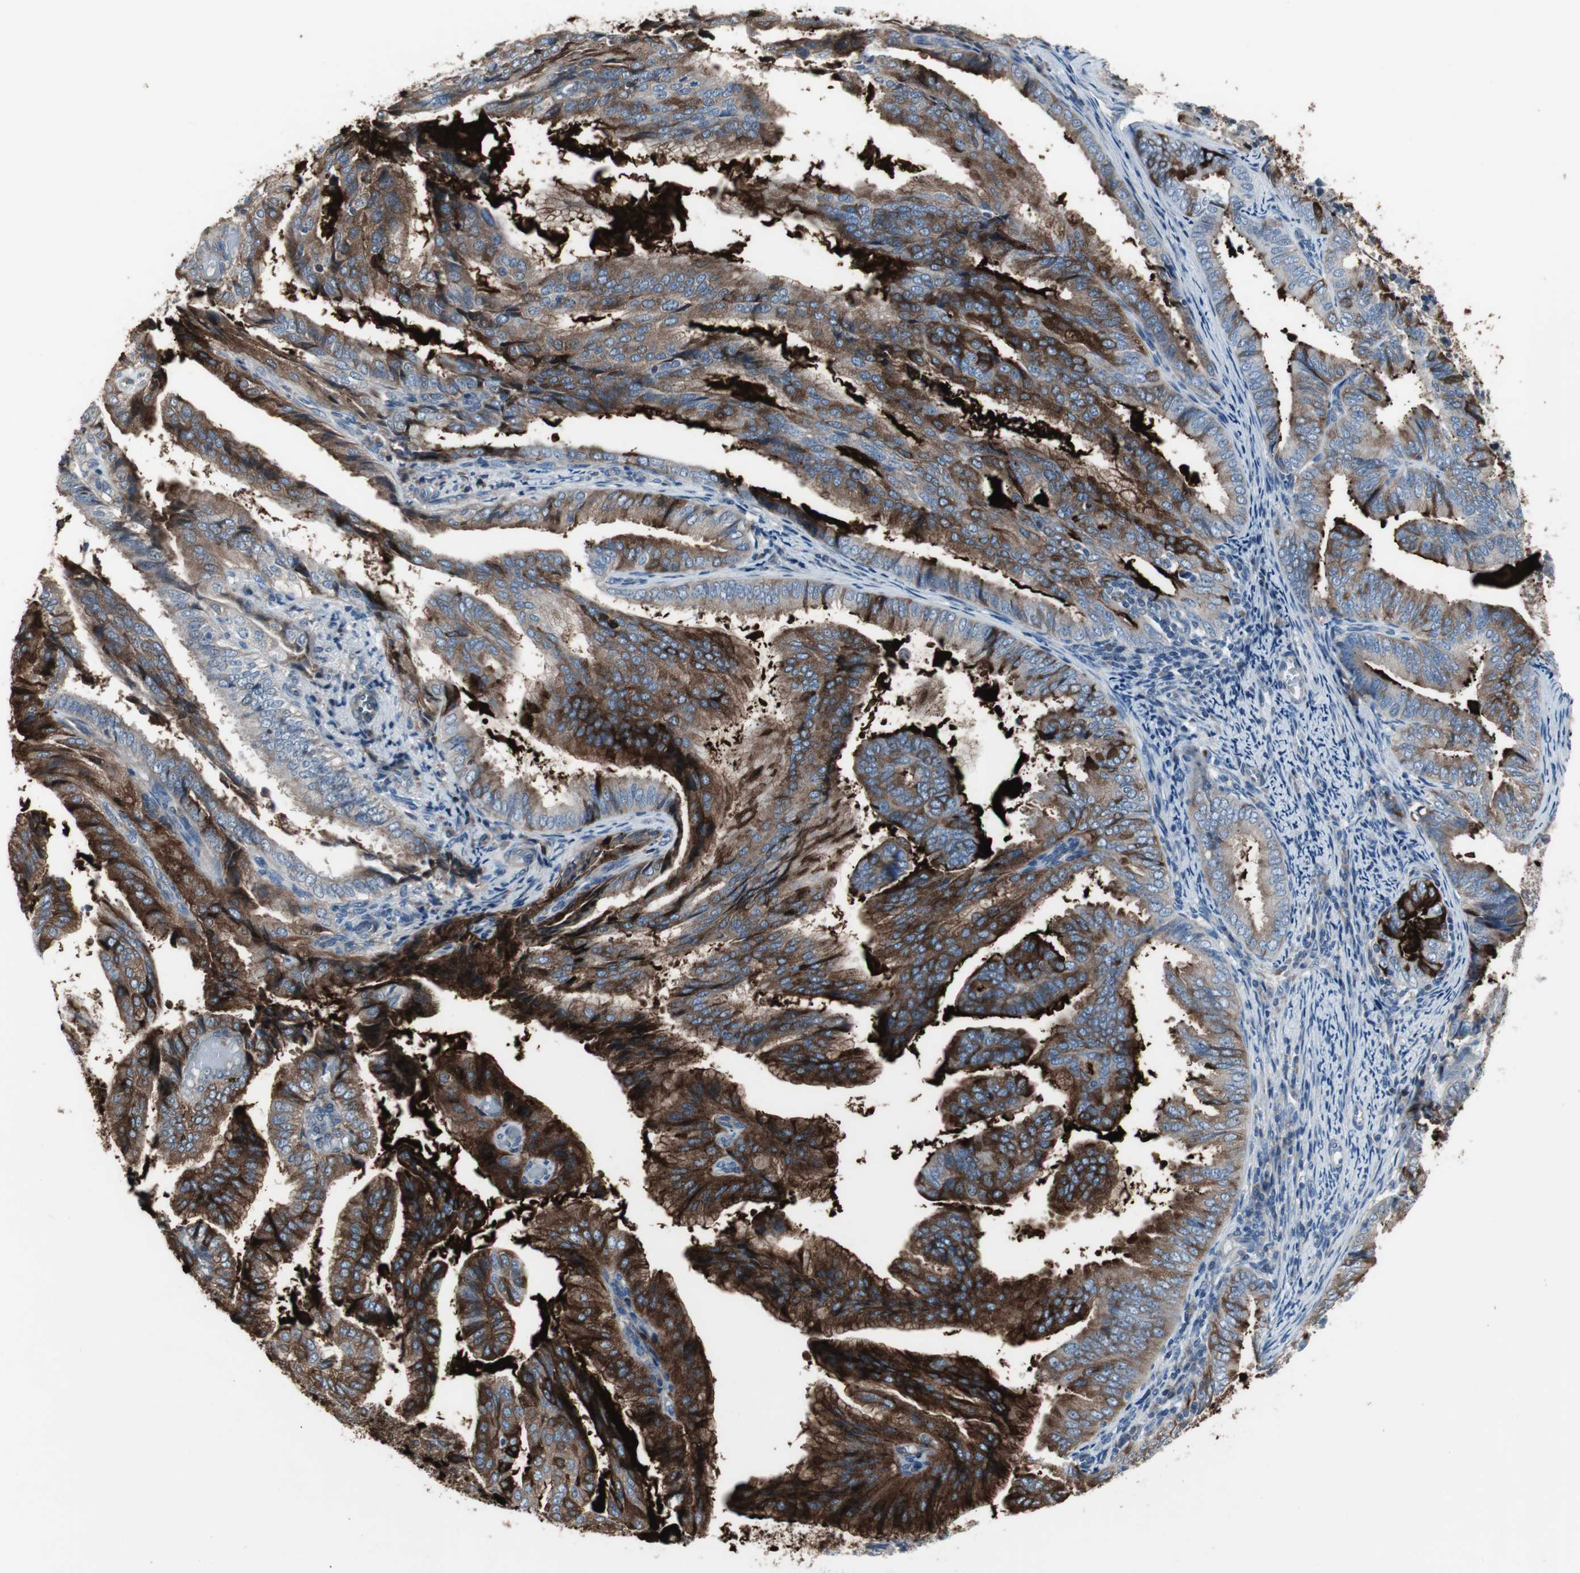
{"staining": {"intensity": "strong", "quantity": "25%-75%", "location": "cytoplasmic/membranous"}, "tissue": "endometrial cancer", "cell_type": "Tumor cells", "image_type": "cancer", "snomed": [{"axis": "morphology", "description": "Adenocarcinoma, NOS"}, {"axis": "topography", "description": "Endometrium"}], "caption": "Immunohistochemistry (IHC) (DAB (3,3'-diaminobenzidine)) staining of human endometrial cancer reveals strong cytoplasmic/membranous protein staining in about 25%-75% of tumor cells.", "gene": "PIGR", "patient": {"sex": "female", "age": 58}}